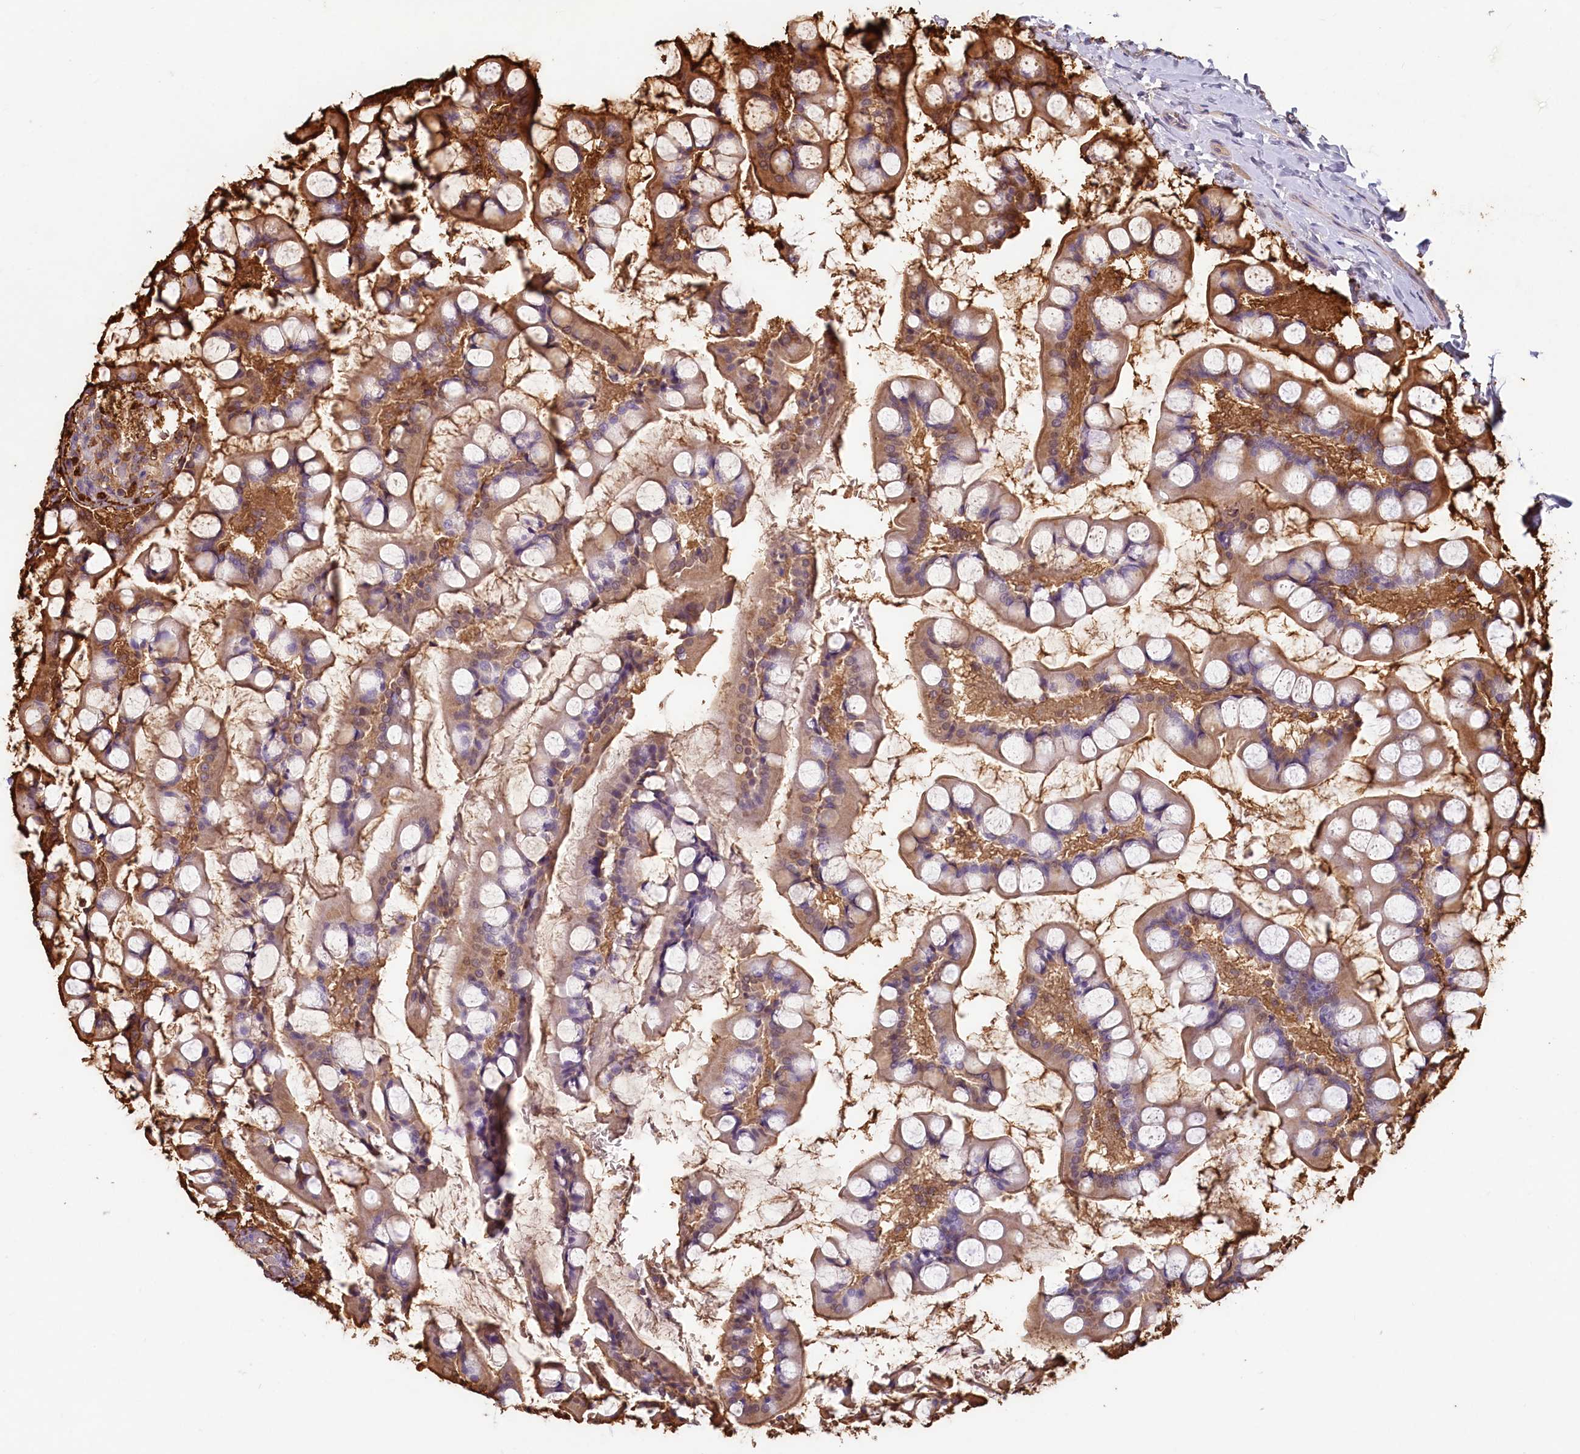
{"staining": {"intensity": "strong", "quantity": "25%-75%", "location": "cytoplasmic/membranous"}, "tissue": "small intestine", "cell_type": "Glandular cells", "image_type": "normal", "snomed": [{"axis": "morphology", "description": "Normal tissue, NOS"}, {"axis": "topography", "description": "Small intestine"}], "caption": "Human small intestine stained with a protein marker reveals strong staining in glandular cells.", "gene": "LMOD3", "patient": {"sex": "male", "age": 52}}